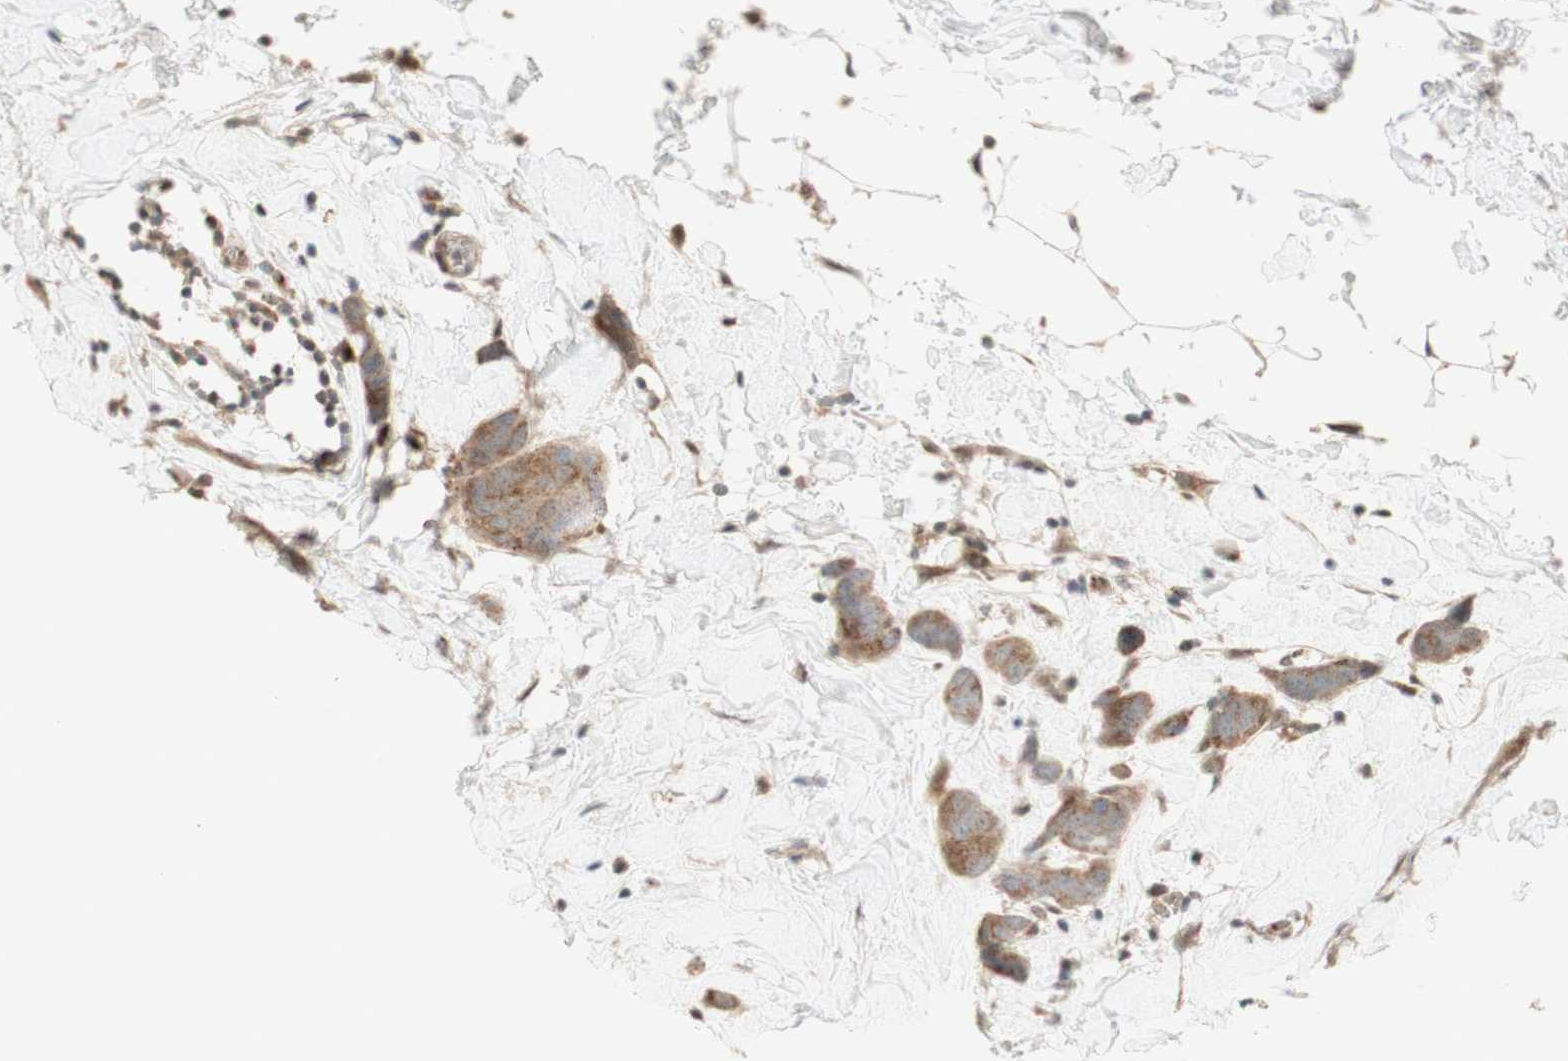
{"staining": {"intensity": "moderate", "quantity": ">75%", "location": "cytoplasmic/membranous"}, "tissue": "breast cancer", "cell_type": "Tumor cells", "image_type": "cancer", "snomed": [{"axis": "morphology", "description": "Normal tissue, NOS"}, {"axis": "morphology", "description": "Duct carcinoma"}, {"axis": "topography", "description": "Breast"}], "caption": "A brown stain shows moderate cytoplasmic/membranous positivity of a protein in human breast cancer tumor cells. Immunohistochemistry (ihc) stains the protein of interest in brown and the nuclei are stained blue.", "gene": "CYLD", "patient": {"sex": "female", "age": 50}}